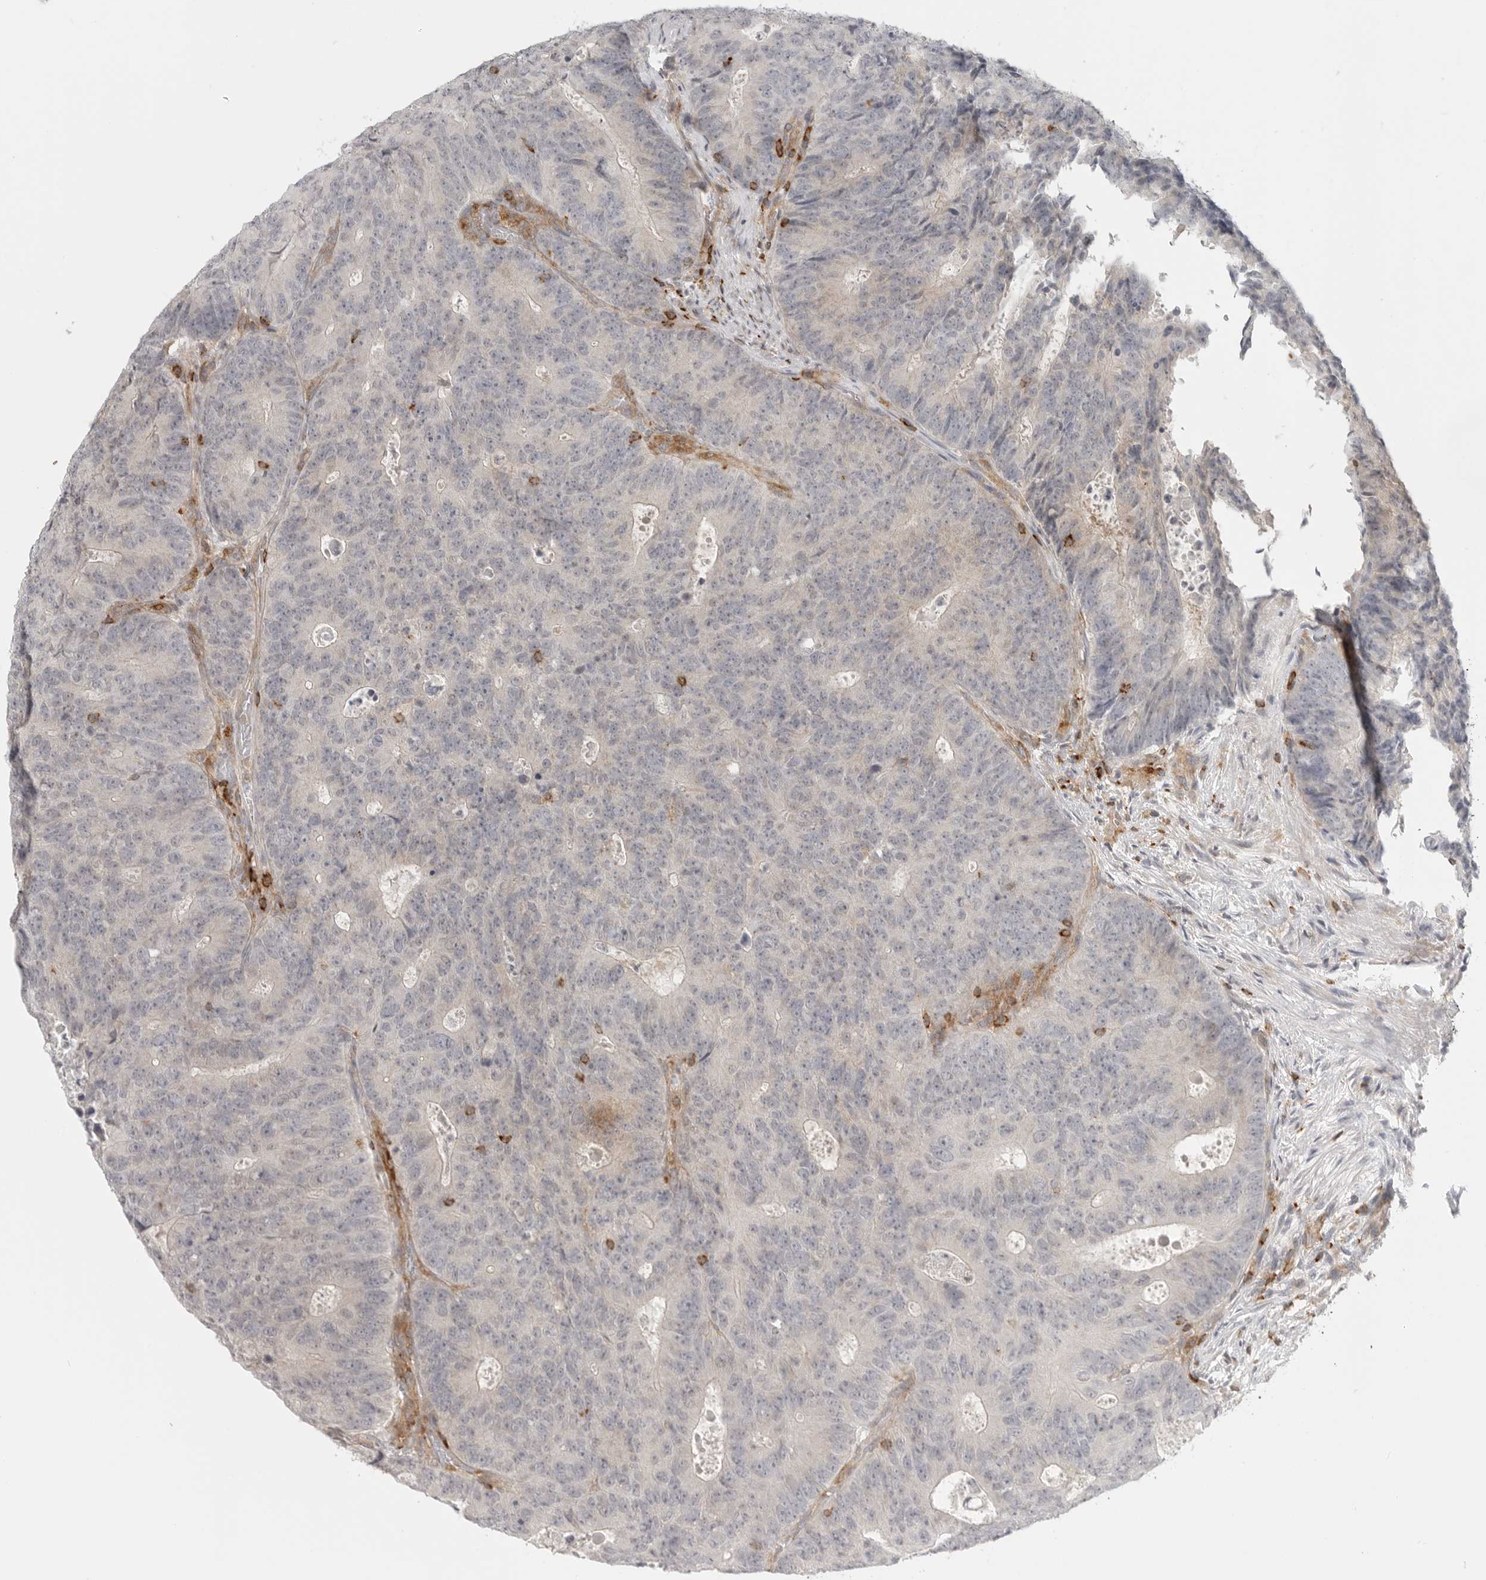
{"staining": {"intensity": "negative", "quantity": "none", "location": "none"}, "tissue": "colorectal cancer", "cell_type": "Tumor cells", "image_type": "cancer", "snomed": [{"axis": "morphology", "description": "Adenocarcinoma, NOS"}, {"axis": "topography", "description": "Colon"}], "caption": "Immunohistochemistry photomicrograph of neoplastic tissue: colorectal cancer stained with DAB (3,3'-diaminobenzidine) reveals no significant protein staining in tumor cells.", "gene": "SH3KBP1", "patient": {"sex": "male", "age": 87}}